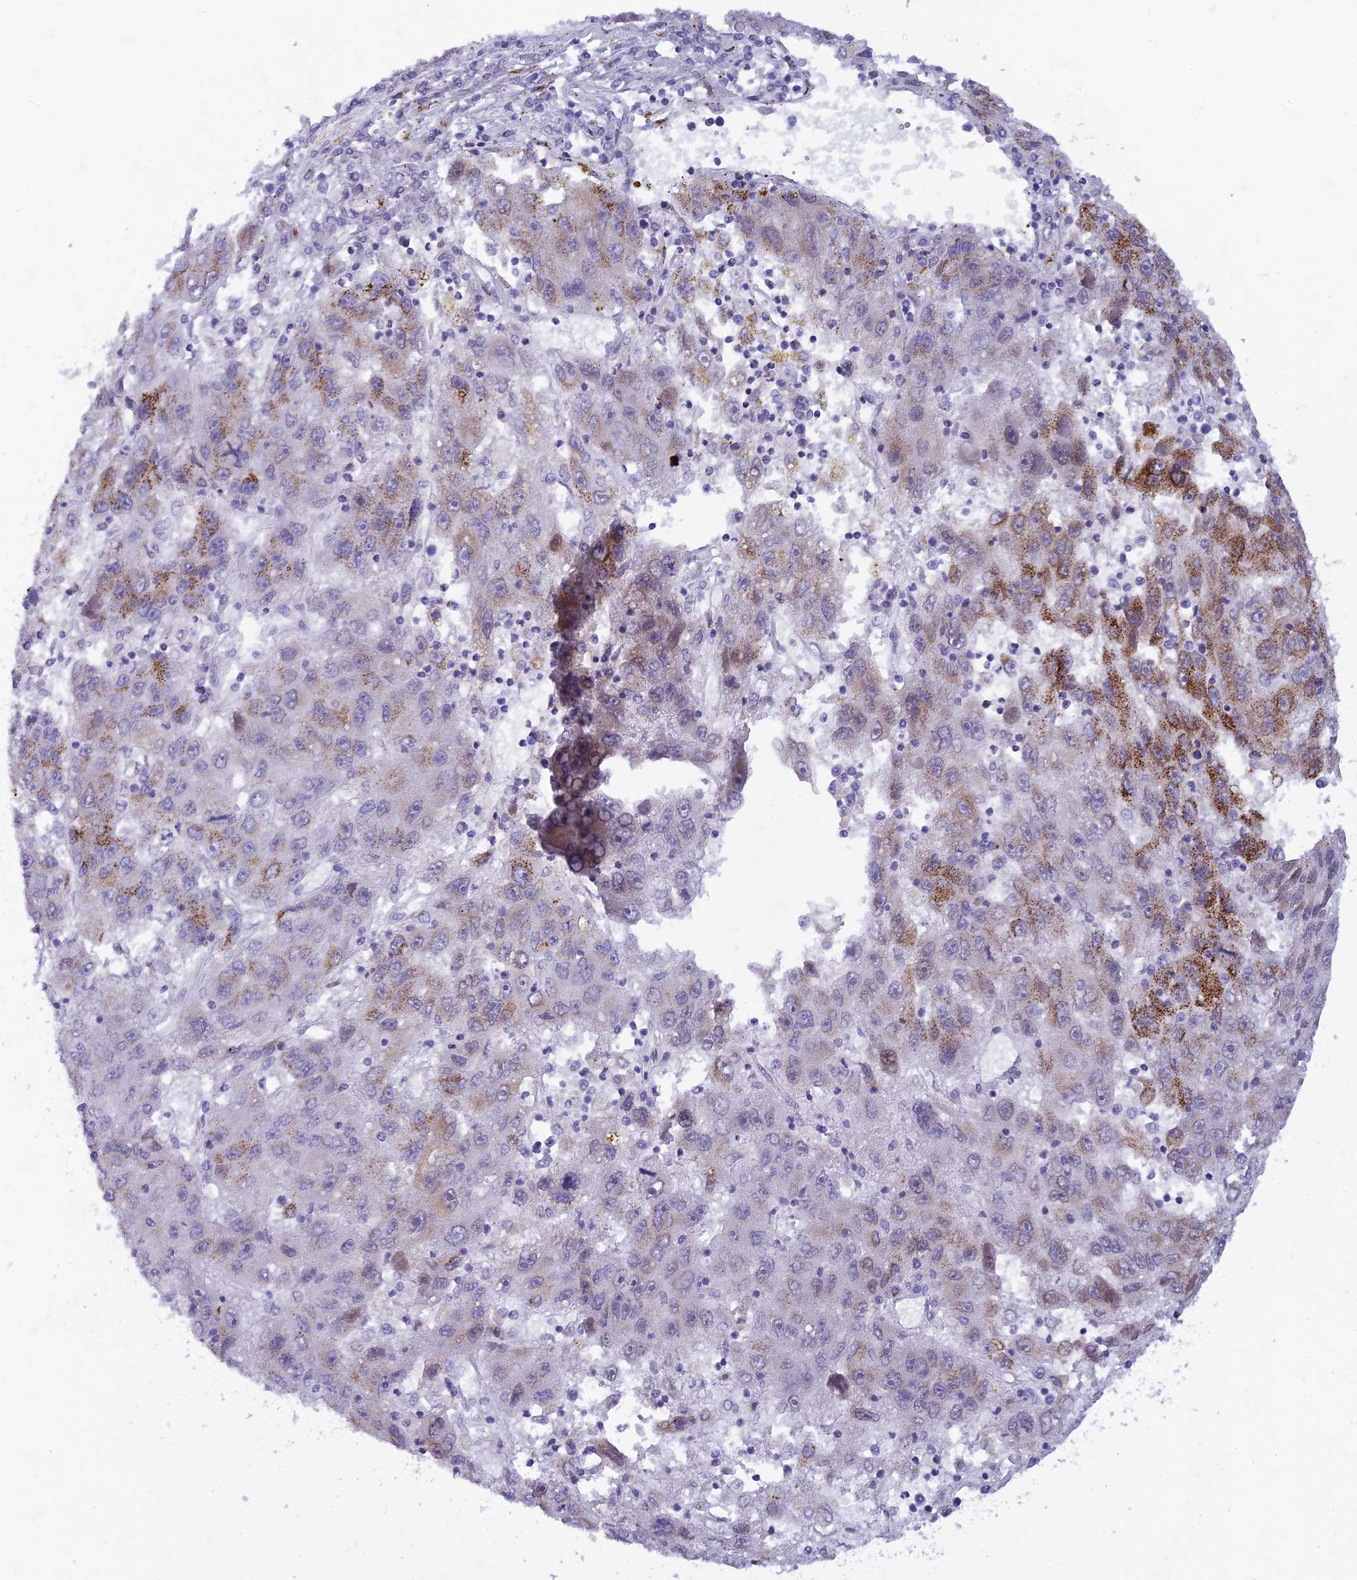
{"staining": {"intensity": "moderate", "quantity": "<25%", "location": "cytoplasmic/membranous"}, "tissue": "liver cancer", "cell_type": "Tumor cells", "image_type": "cancer", "snomed": [{"axis": "morphology", "description": "Carcinoma, Hepatocellular, NOS"}, {"axis": "topography", "description": "Liver"}], "caption": "High-power microscopy captured an immunohistochemistry image of liver hepatocellular carcinoma, revealing moderate cytoplasmic/membranous staining in approximately <25% of tumor cells.", "gene": "FAM3C", "patient": {"sex": "male", "age": 49}}